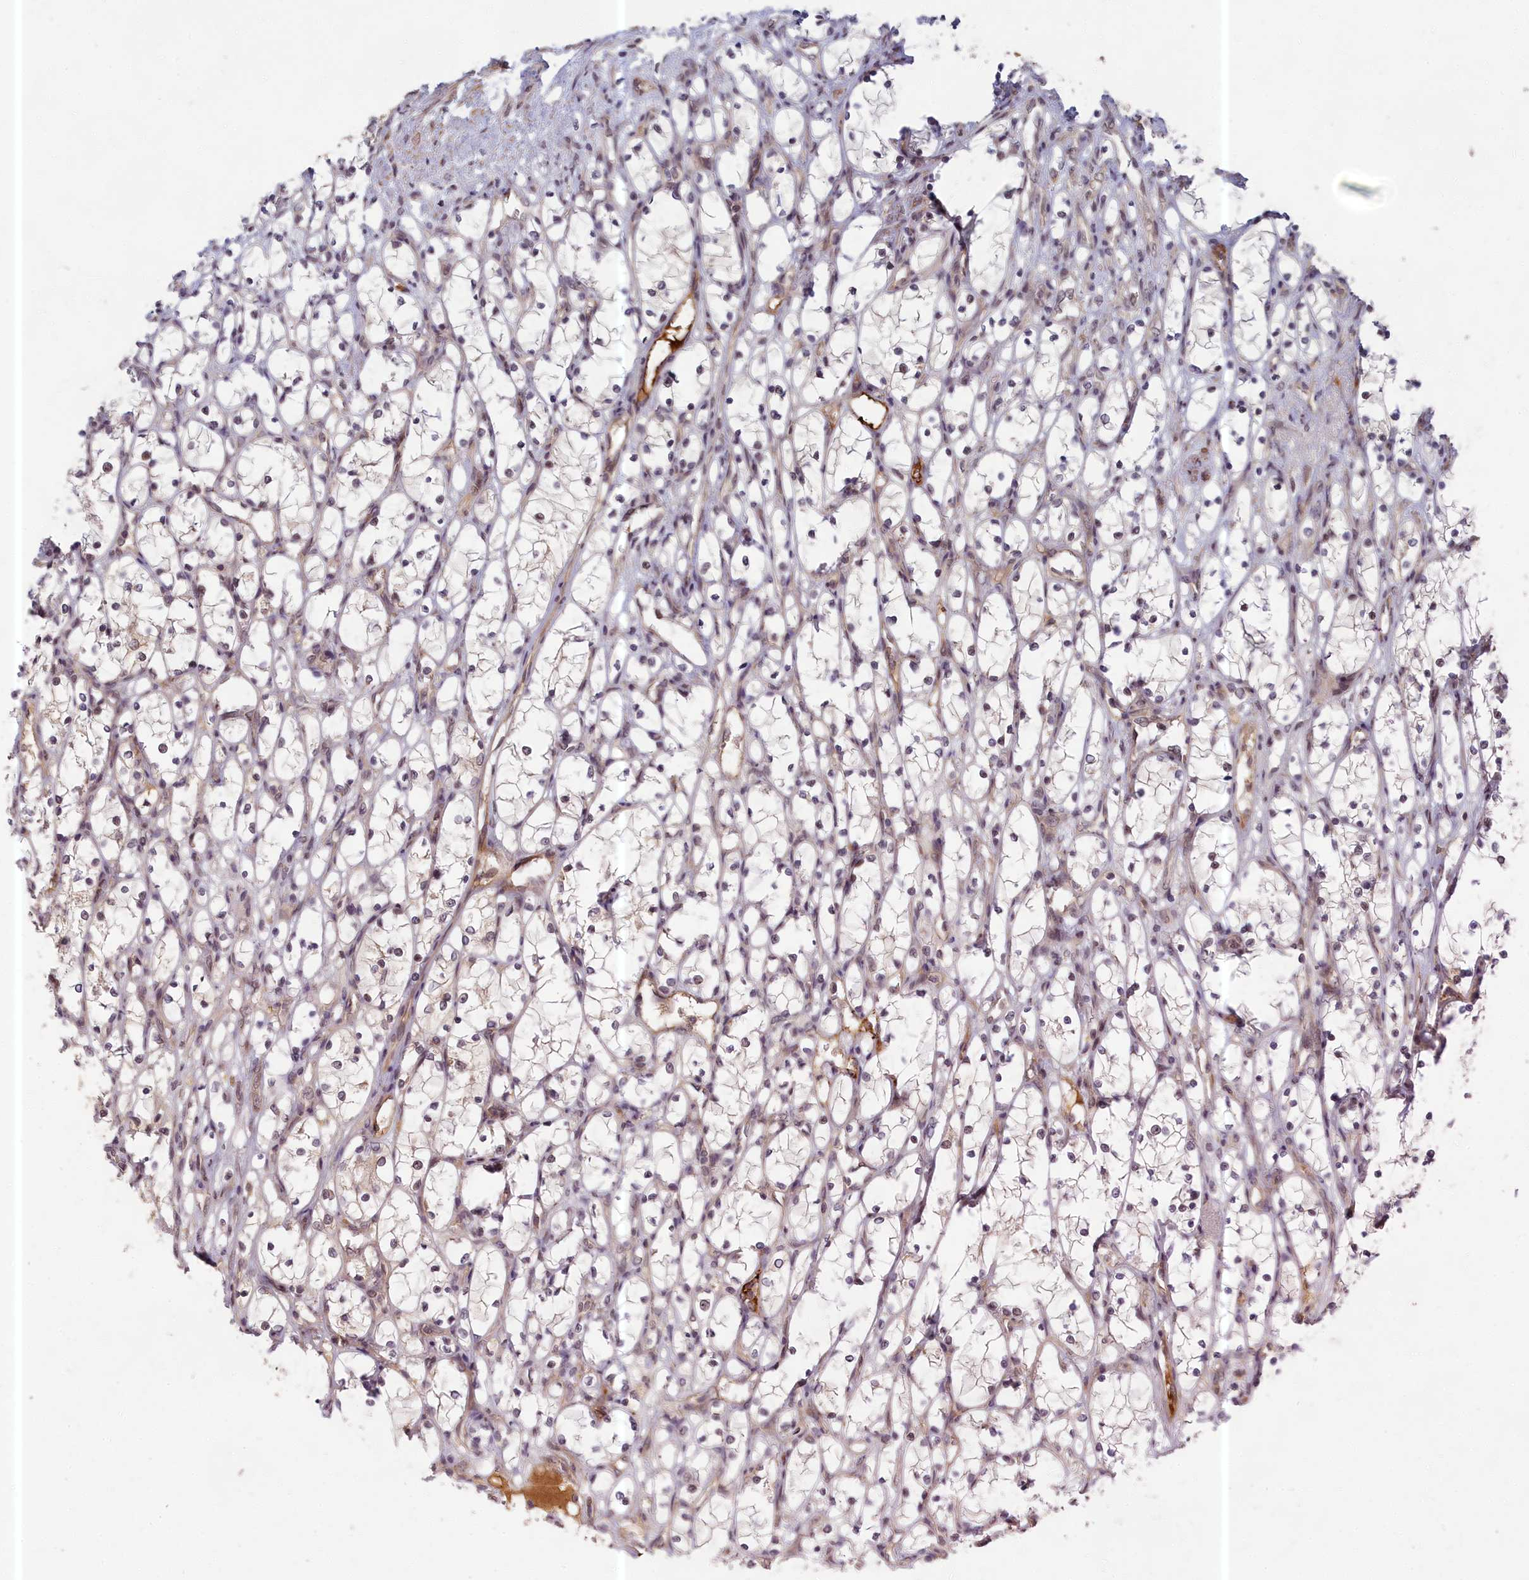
{"staining": {"intensity": "negative", "quantity": "none", "location": "none"}, "tissue": "renal cancer", "cell_type": "Tumor cells", "image_type": "cancer", "snomed": [{"axis": "morphology", "description": "Adenocarcinoma, NOS"}, {"axis": "topography", "description": "Kidney"}], "caption": "DAB immunohistochemical staining of renal cancer reveals no significant positivity in tumor cells.", "gene": "EARS2", "patient": {"sex": "female", "age": 69}}